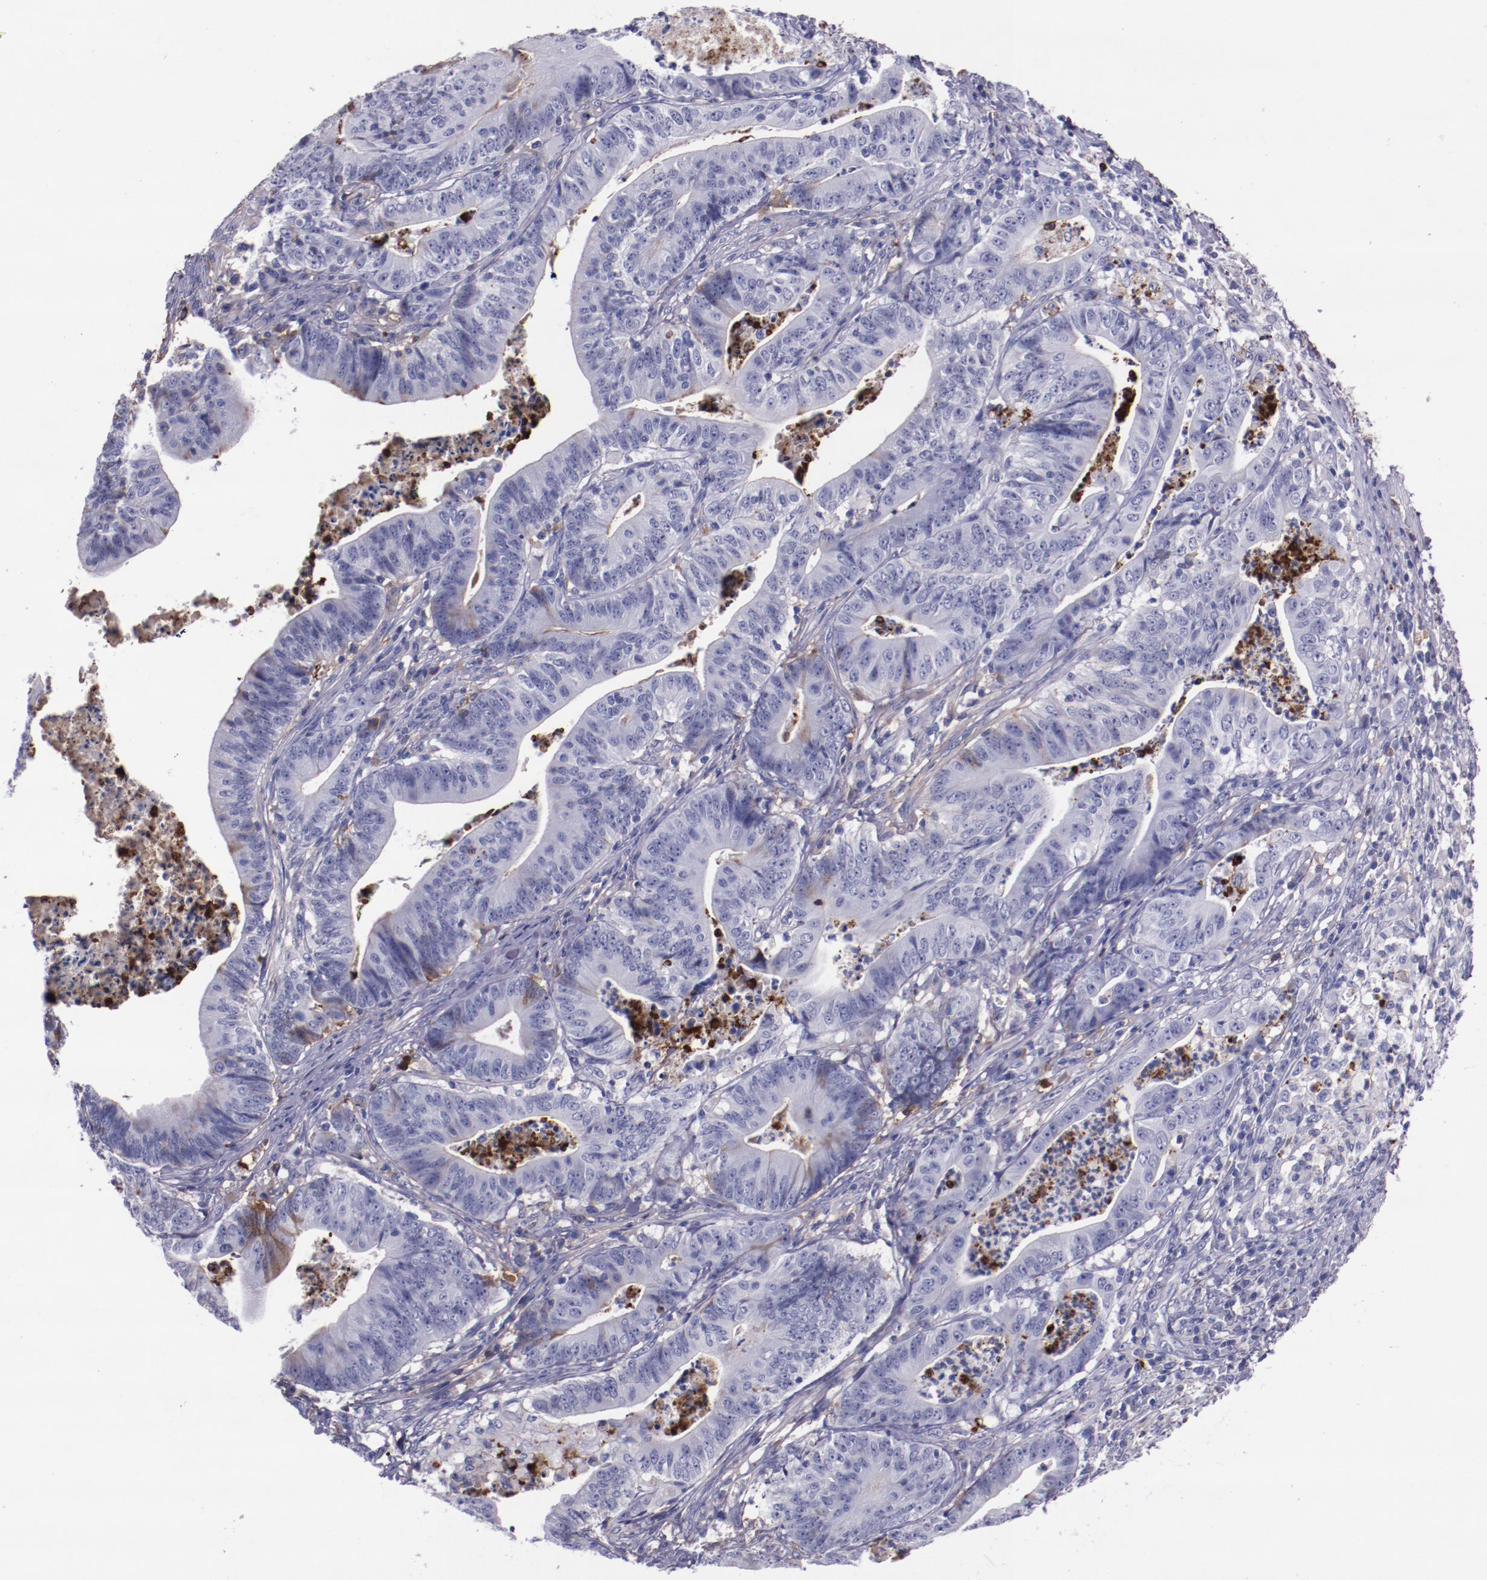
{"staining": {"intensity": "negative", "quantity": "none", "location": "none"}, "tissue": "stomach cancer", "cell_type": "Tumor cells", "image_type": "cancer", "snomed": [{"axis": "morphology", "description": "Adenocarcinoma, NOS"}, {"axis": "topography", "description": "Stomach, lower"}], "caption": "Immunohistochemical staining of human stomach adenocarcinoma exhibits no significant positivity in tumor cells.", "gene": "APOH", "patient": {"sex": "female", "age": 86}}